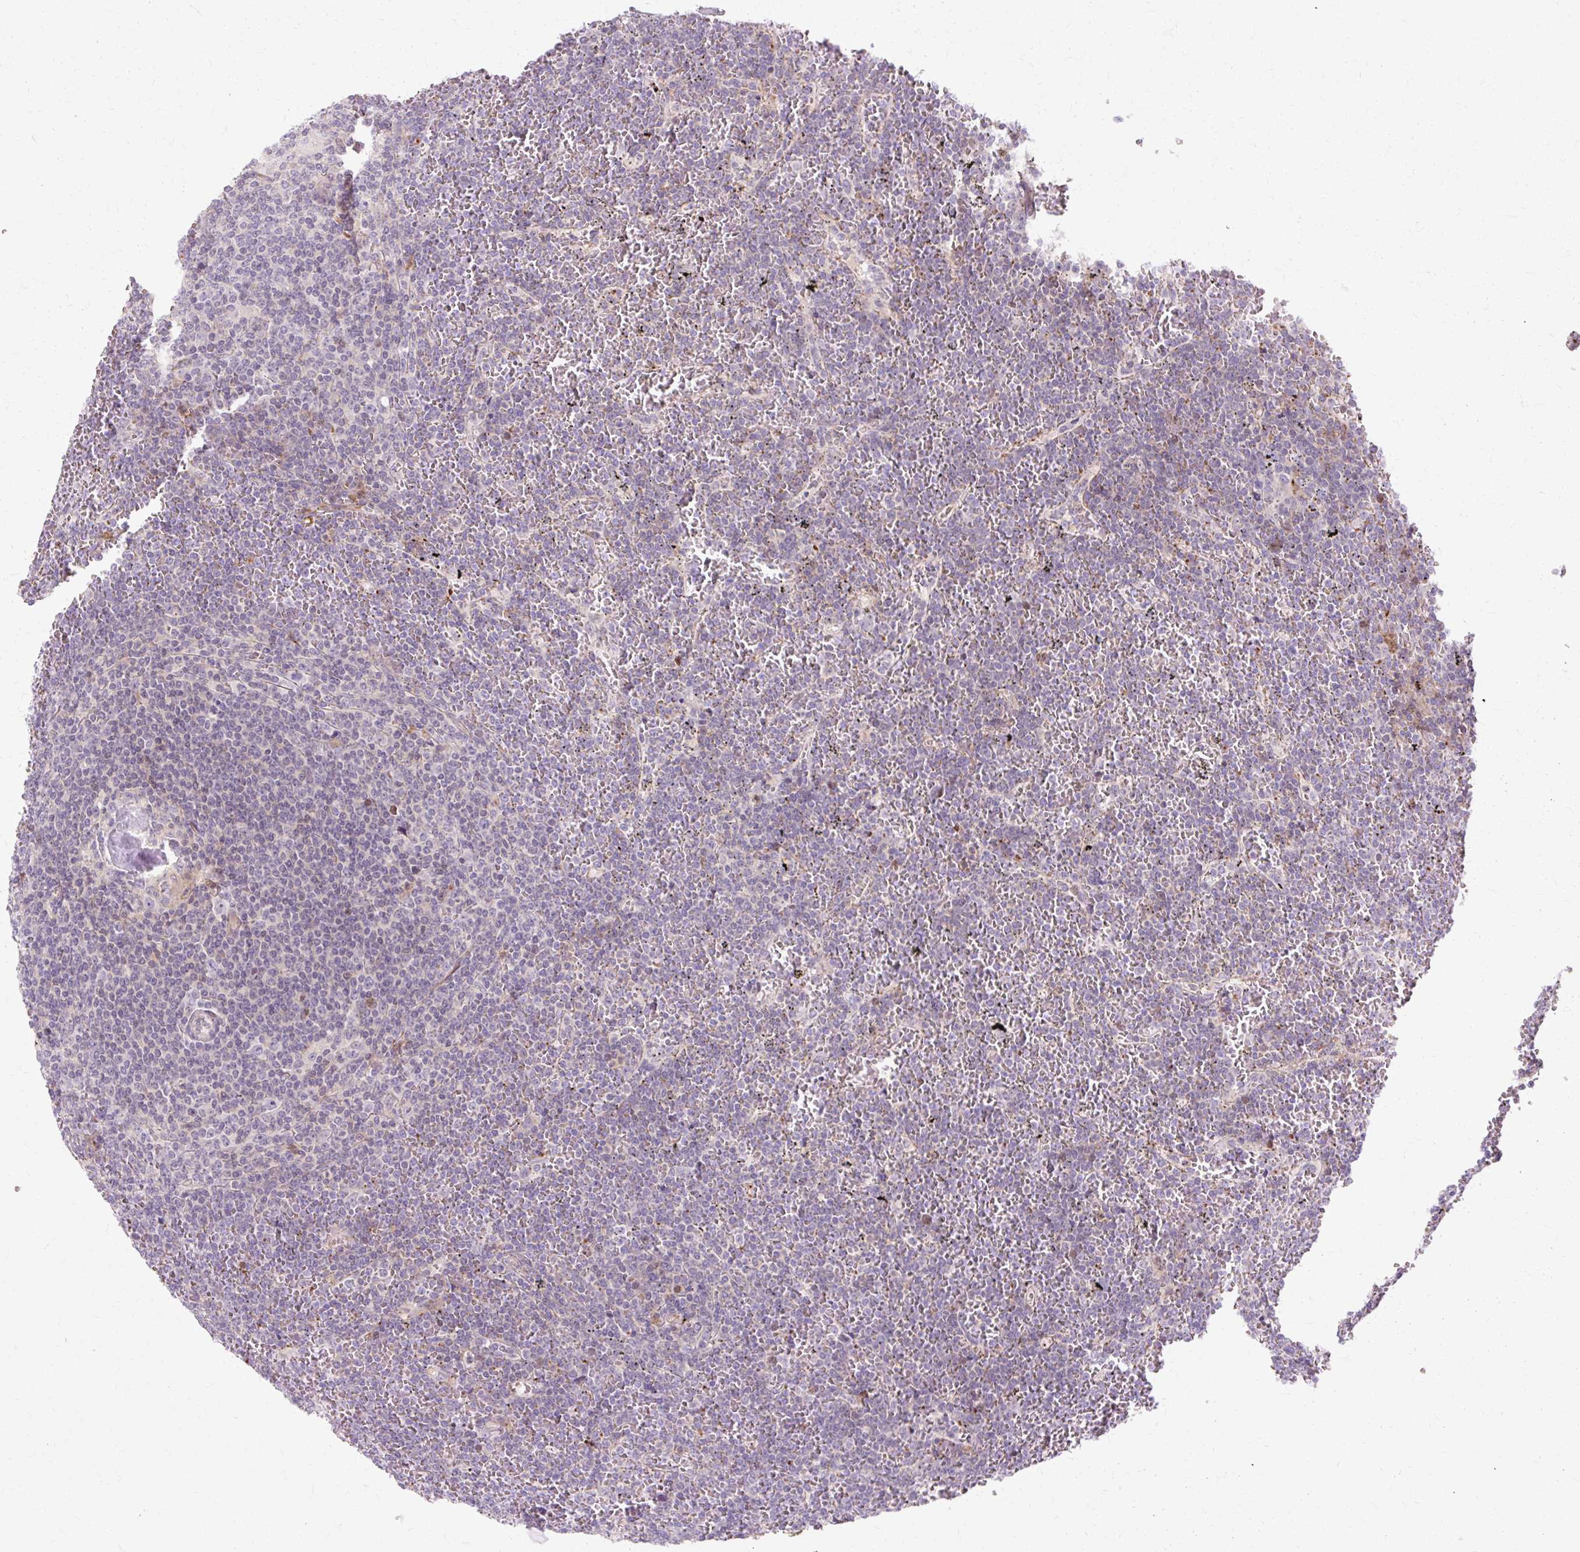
{"staining": {"intensity": "negative", "quantity": "none", "location": "none"}, "tissue": "lymphoma", "cell_type": "Tumor cells", "image_type": "cancer", "snomed": [{"axis": "morphology", "description": "Malignant lymphoma, non-Hodgkin's type, Low grade"}, {"axis": "topography", "description": "Spleen"}], "caption": "Protein analysis of lymphoma demonstrates no significant staining in tumor cells.", "gene": "ZNF35", "patient": {"sex": "female", "age": 19}}